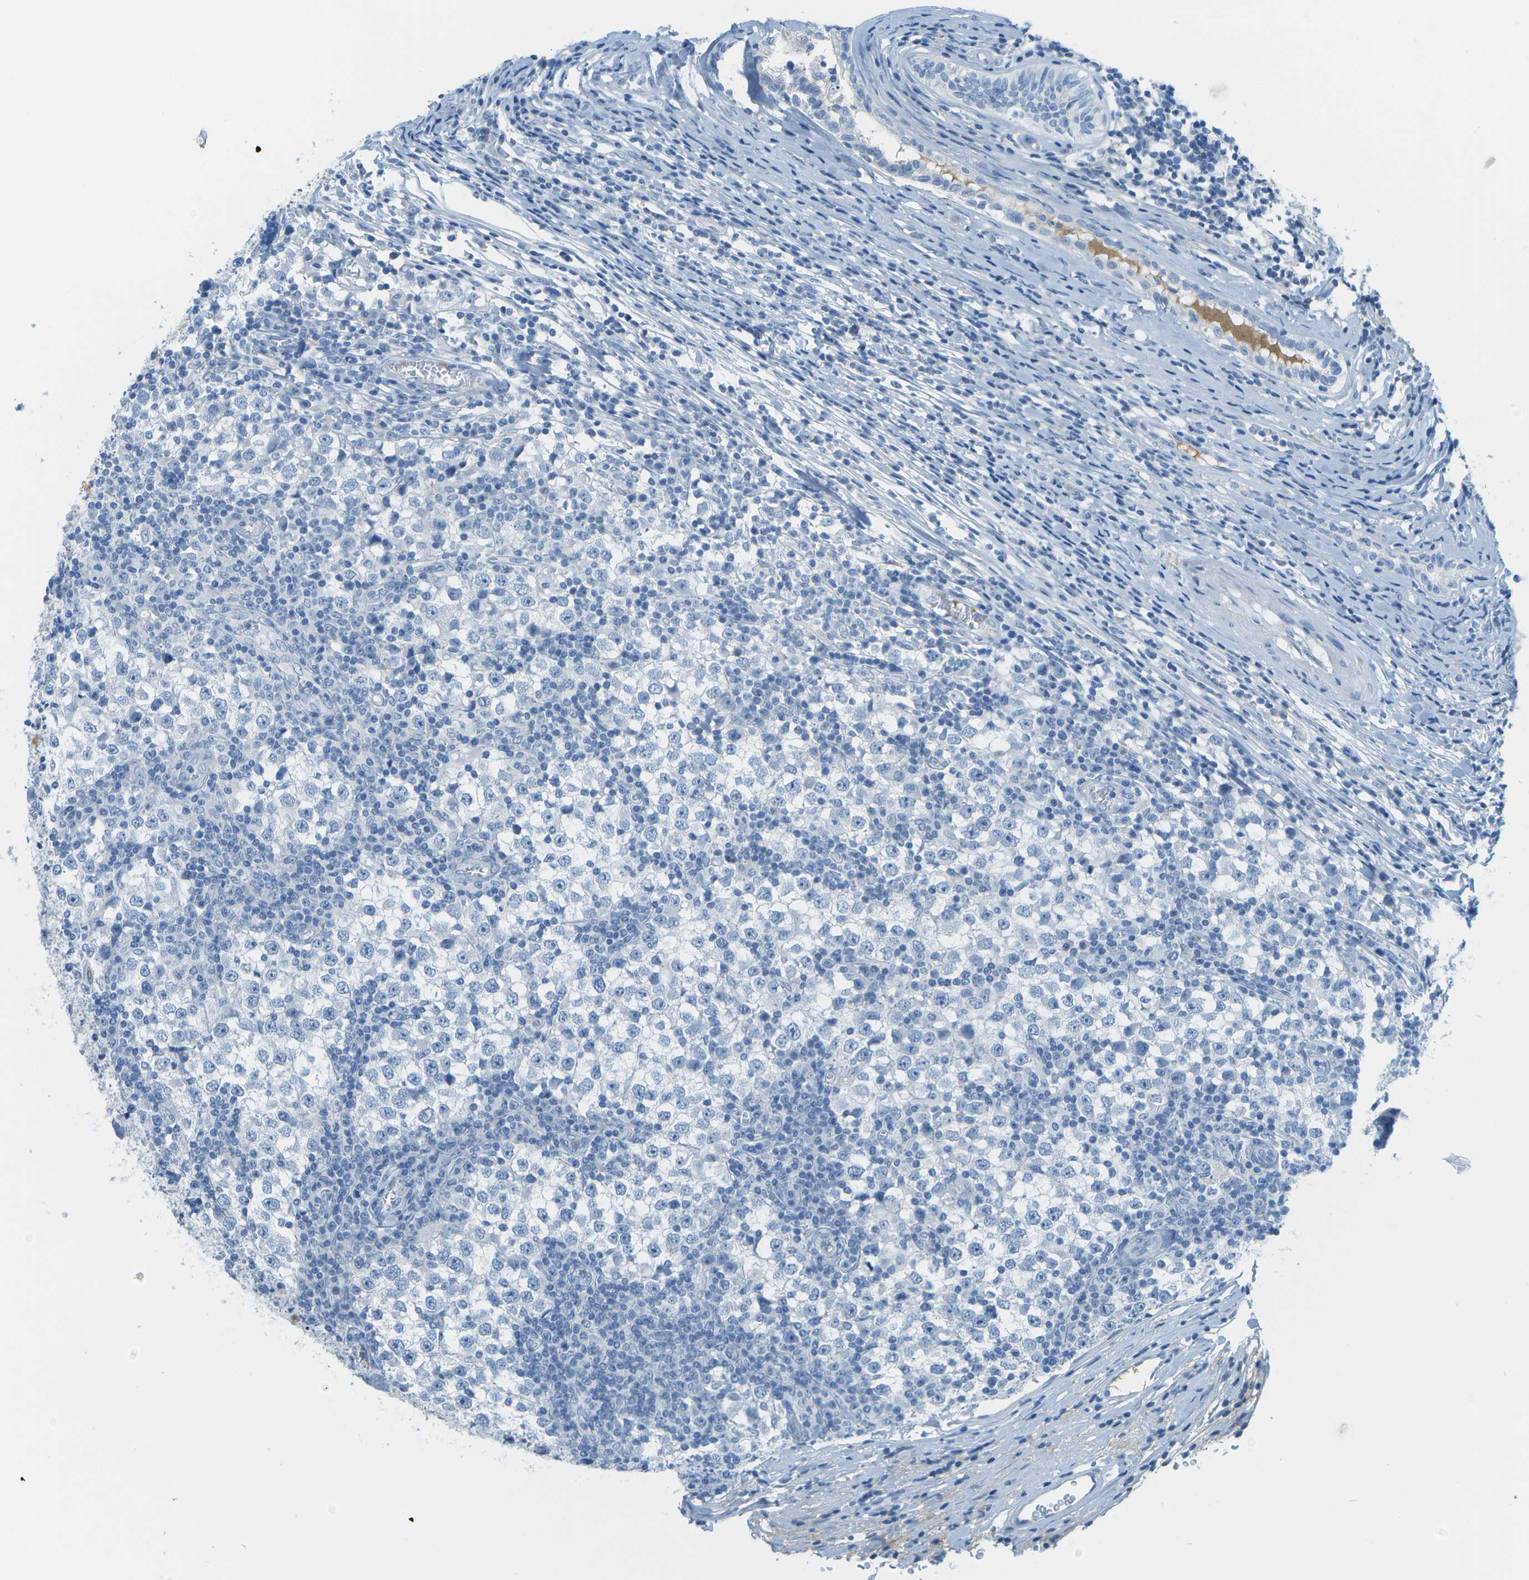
{"staining": {"intensity": "negative", "quantity": "none", "location": "none"}, "tissue": "testis cancer", "cell_type": "Tumor cells", "image_type": "cancer", "snomed": [{"axis": "morphology", "description": "Seminoma, NOS"}, {"axis": "topography", "description": "Testis"}], "caption": "High power microscopy histopathology image of an IHC histopathology image of seminoma (testis), revealing no significant expression in tumor cells.", "gene": "C1S", "patient": {"sex": "male", "age": 65}}